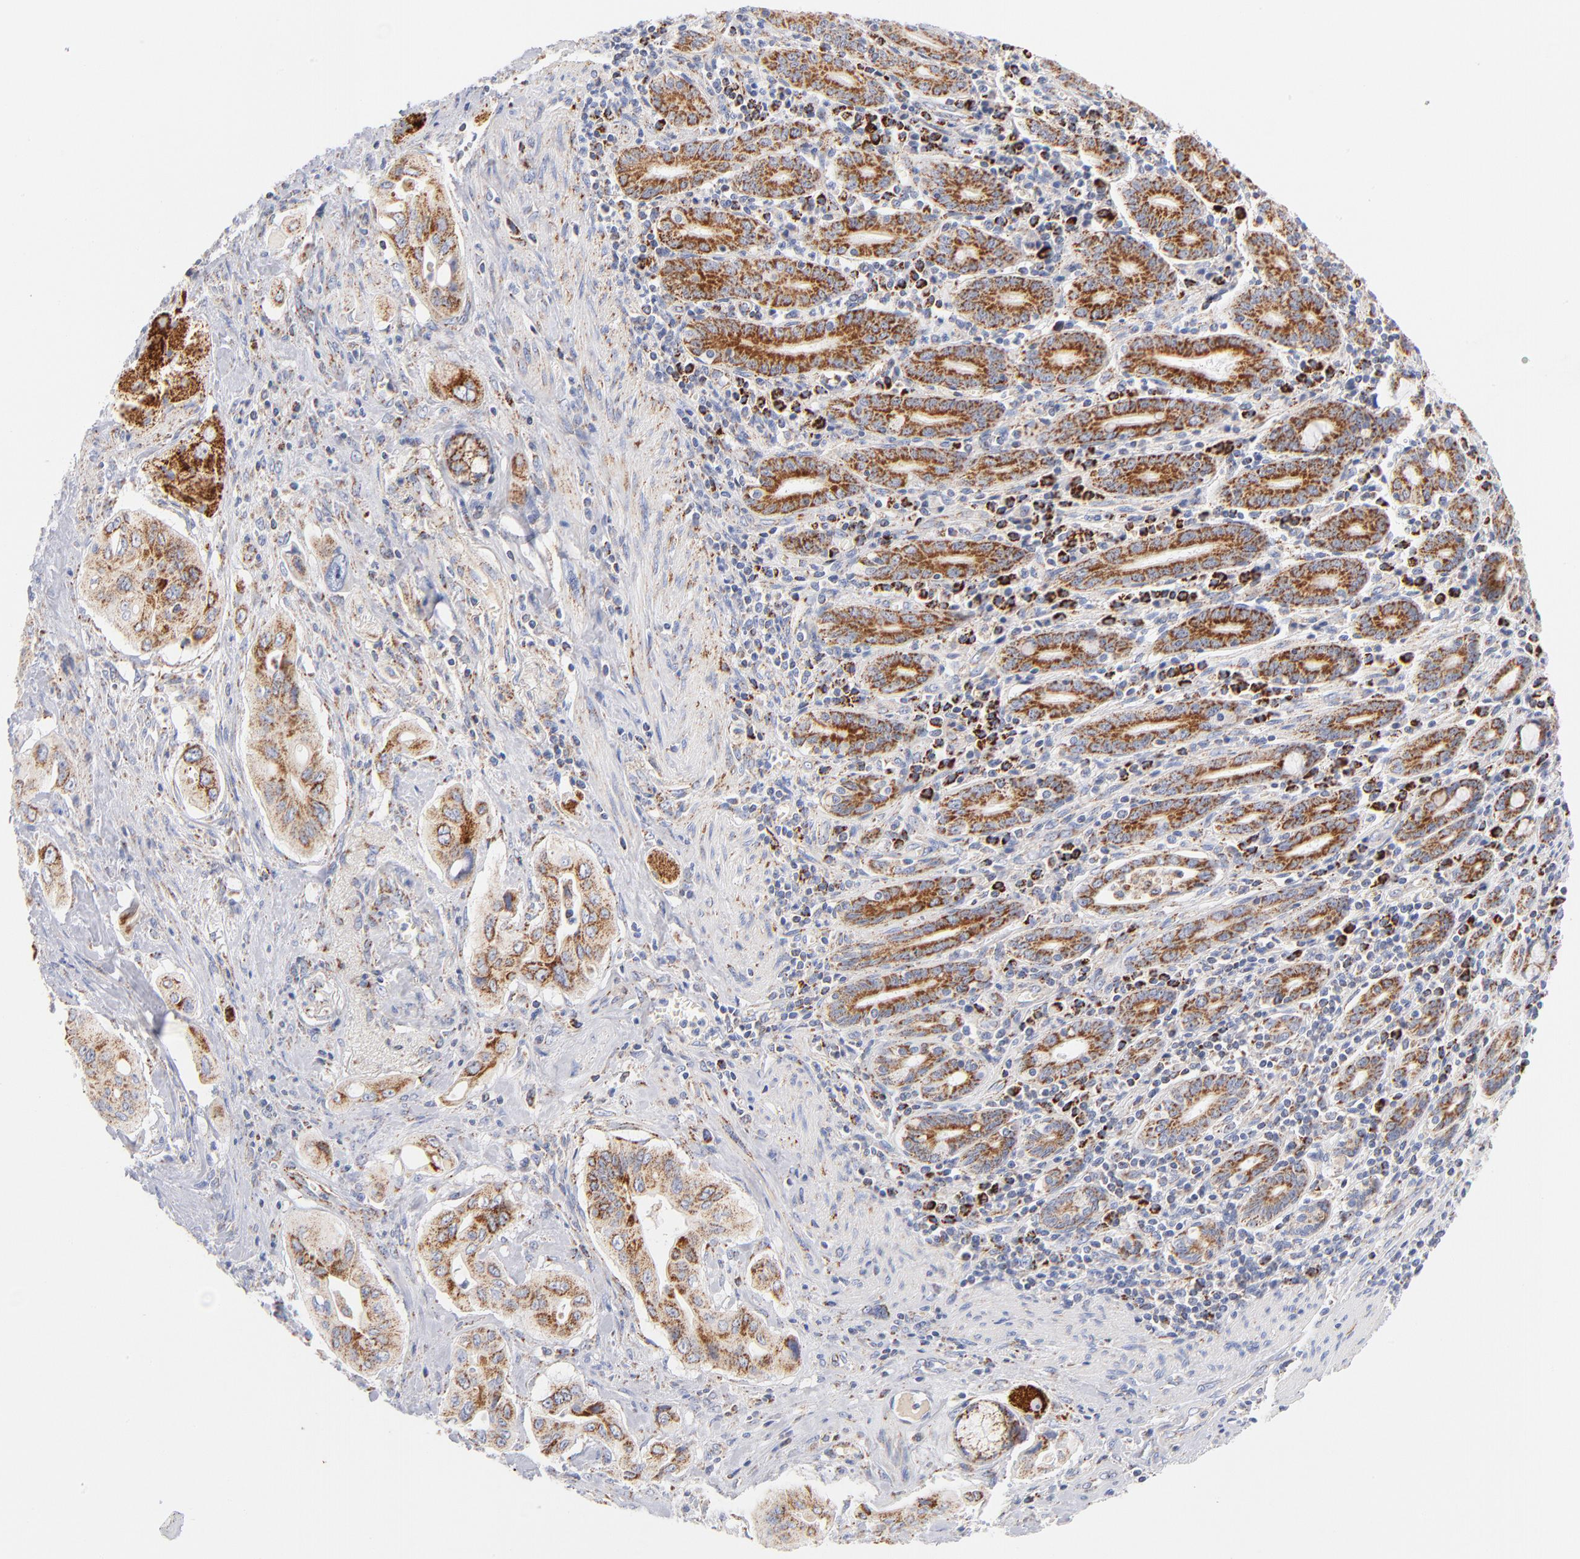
{"staining": {"intensity": "moderate", "quantity": ">75%", "location": "cytoplasmic/membranous"}, "tissue": "pancreatic cancer", "cell_type": "Tumor cells", "image_type": "cancer", "snomed": [{"axis": "morphology", "description": "Adenocarcinoma, NOS"}, {"axis": "topography", "description": "Pancreas"}], "caption": "Pancreatic cancer (adenocarcinoma) stained with a protein marker demonstrates moderate staining in tumor cells.", "gene": "DLAT", "patient": {"sex": "male", "age": 77}}